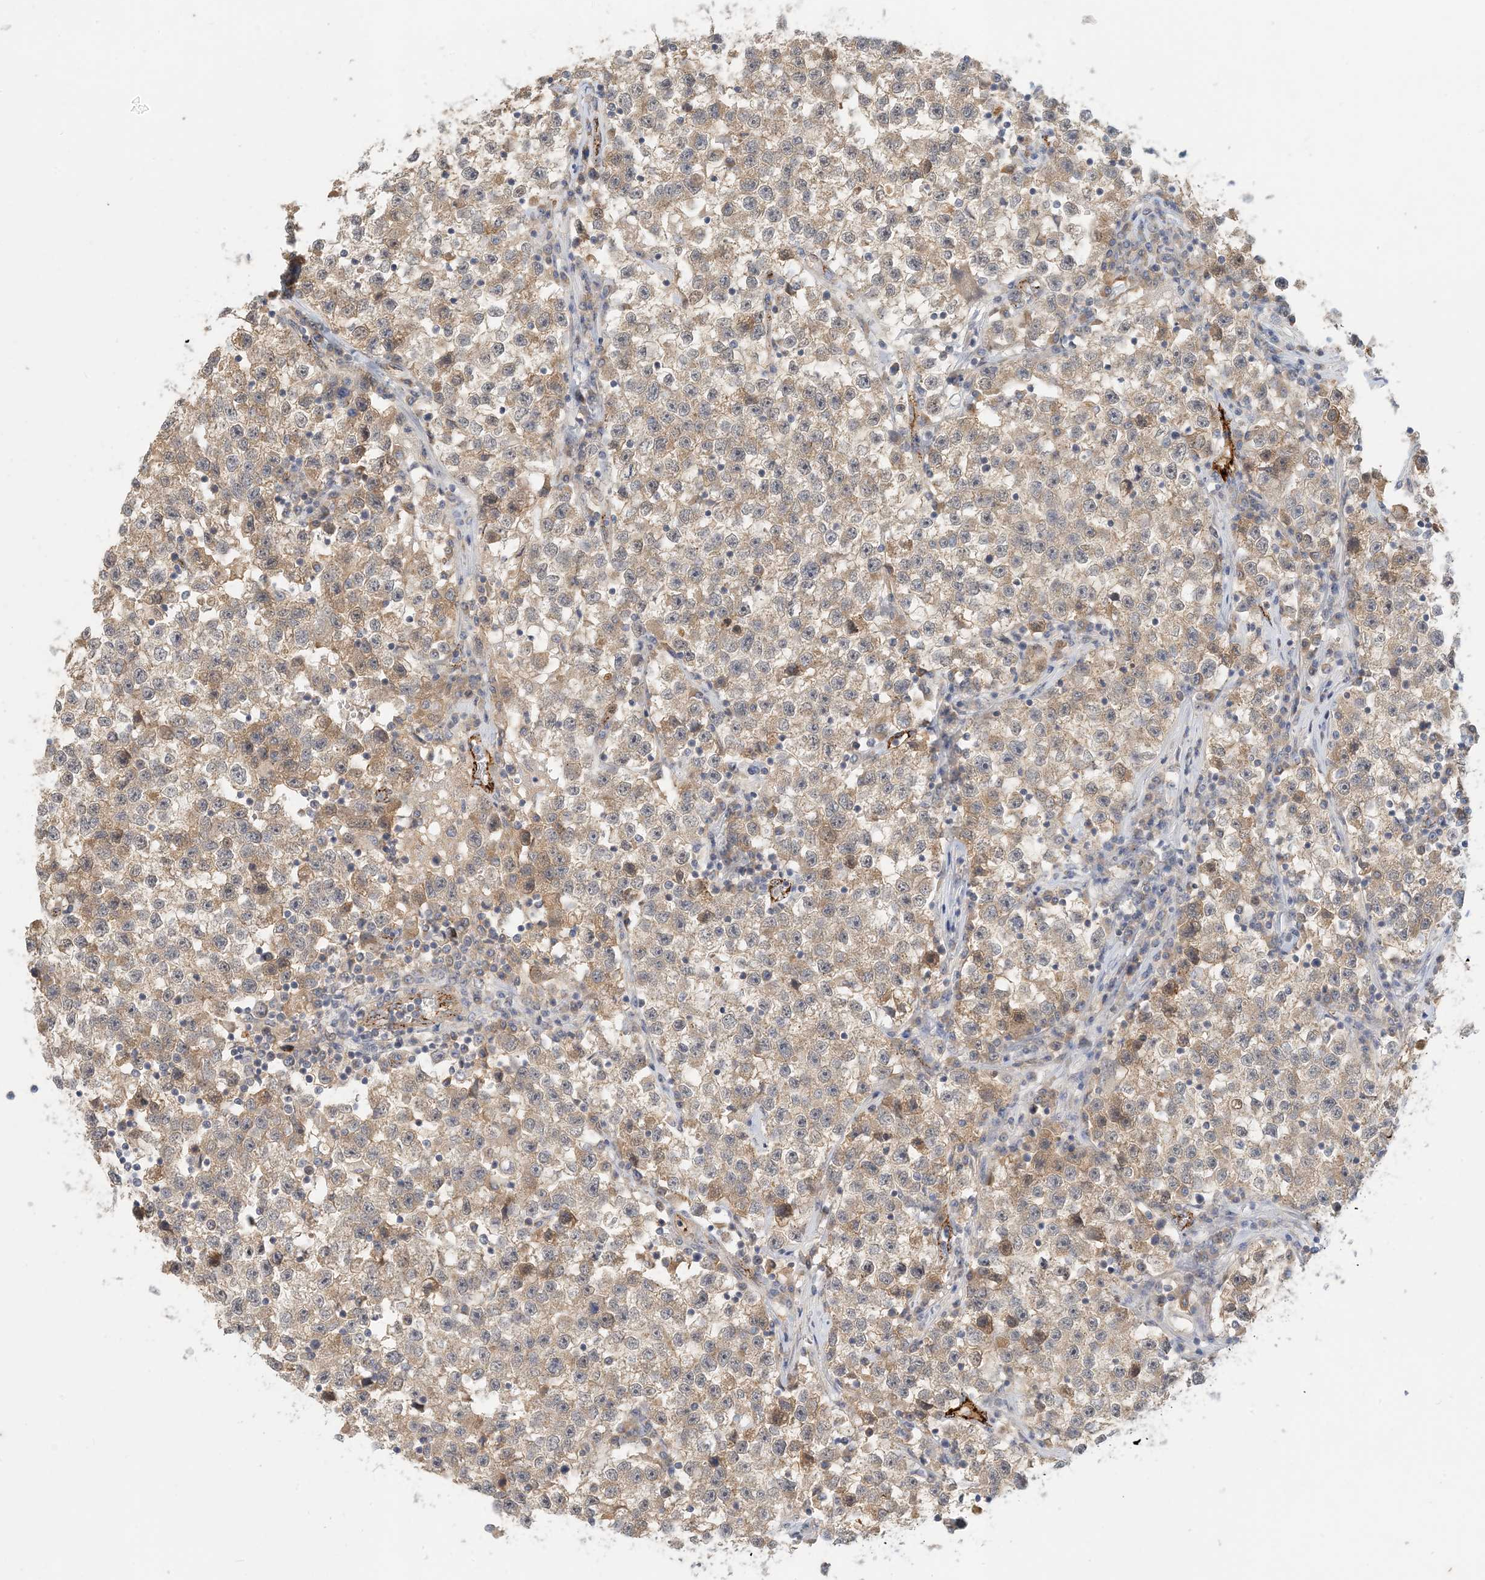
{"staining": {"intensity": "weak", "quantity": ">75%", "location": "cytoplasmic/membranous"}, "tissue": "testis cancer", "cell_type": "Tumor cells", "image_type": "cancer", "snomed": [{"axis": "morphology", "description": "Seminoma, NOS"}, {"axis": "topography", "description": "Testis"}], "caption": "DAB (3,3'-diaminobenzidine) immunohistochemical staining of seminoma (testis) exhibits weak cytoplasmic/membranous protein positivity in approximately >75% of tumor cells.", "gene": "ZBTB3", "patient": {"sex": "male", "age": 22}}